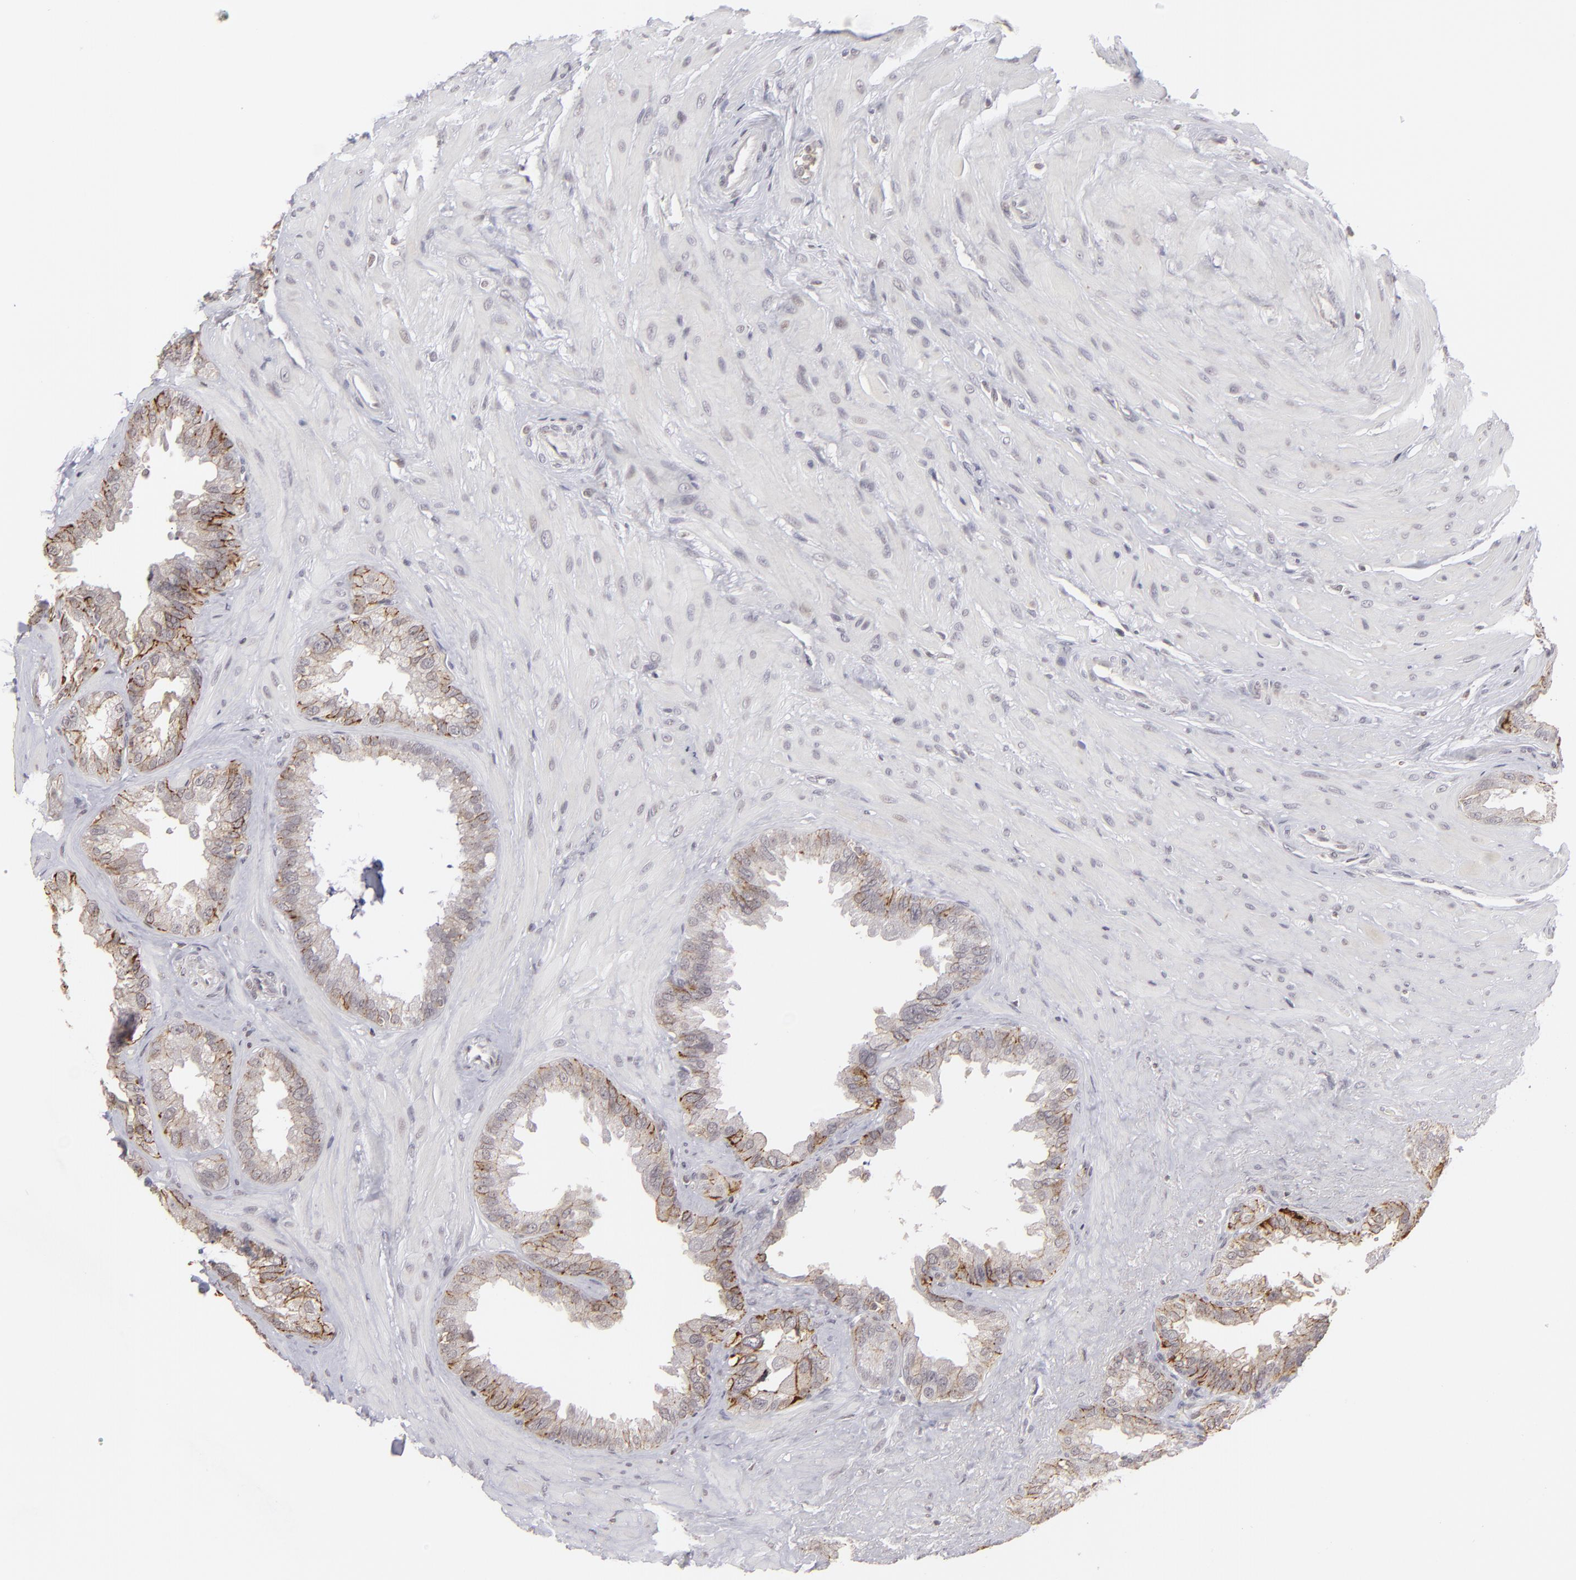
{"staining": {"intensity": "strong", "quantity": "<25%", "location": "cytoplasmic/membranous"}, "tissue": "seminal vesicle", "cell_type": "Glandular cells", "image_type": "normal", "snomed": [{"axis": "morphology", "description": "Normal tissue, NOS"}, {"axis": "topography", "description": "Prostate"}, {"axis": "topography", "description": "Seminal veicle"}], "caption": "Seminal vesicle stained with a brown dye reveals strong cytoplasmic/membranous positive staining in approximately <25% of glandular cells.", "gene": "CLDN2", "patient": {"sex": "male", "age": 63}}